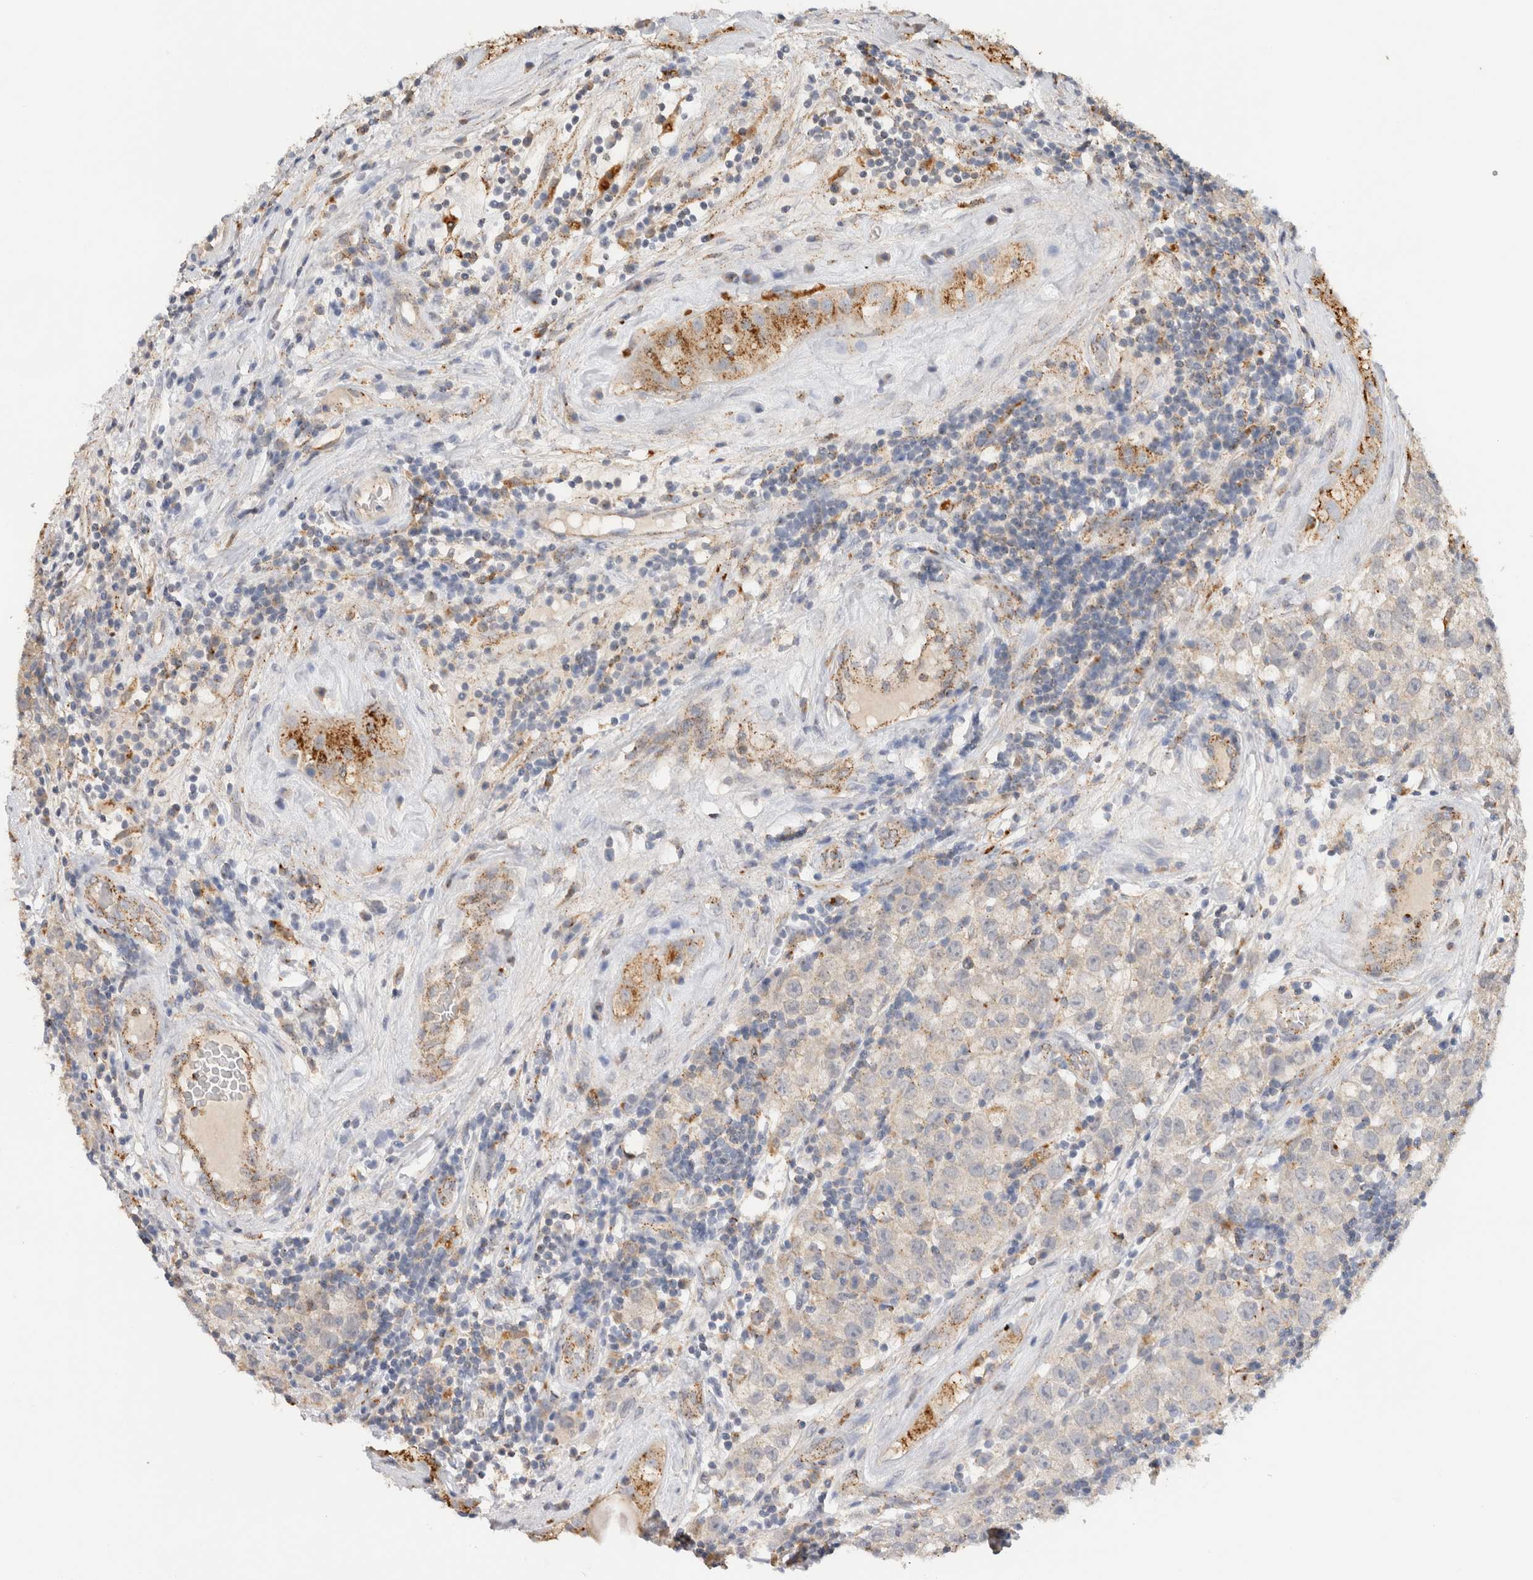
{"staining": {"intensity": "negative", "quantity": "none", "location": "none"}, "tissue": "testis cancer", "cell_type": "Tumor cells", "image_type": "cancer", "snomed": [{"axis": "morphology", "description": "Seminoma, NOS"}, {"axis": "morphology", "description": "Carcinoma, Embryonal, NOS"}, {"axis": "topography", "description": "Testis"}], "caption": "Immunohistochemistry (IHC) image of neoplastic tissue: human testis cancer (seminoma) stained with DAB reveals no significant protein positivity in tumor cells.", "gene": "GNS", "patient": {"sex": "male", "age": 28}}